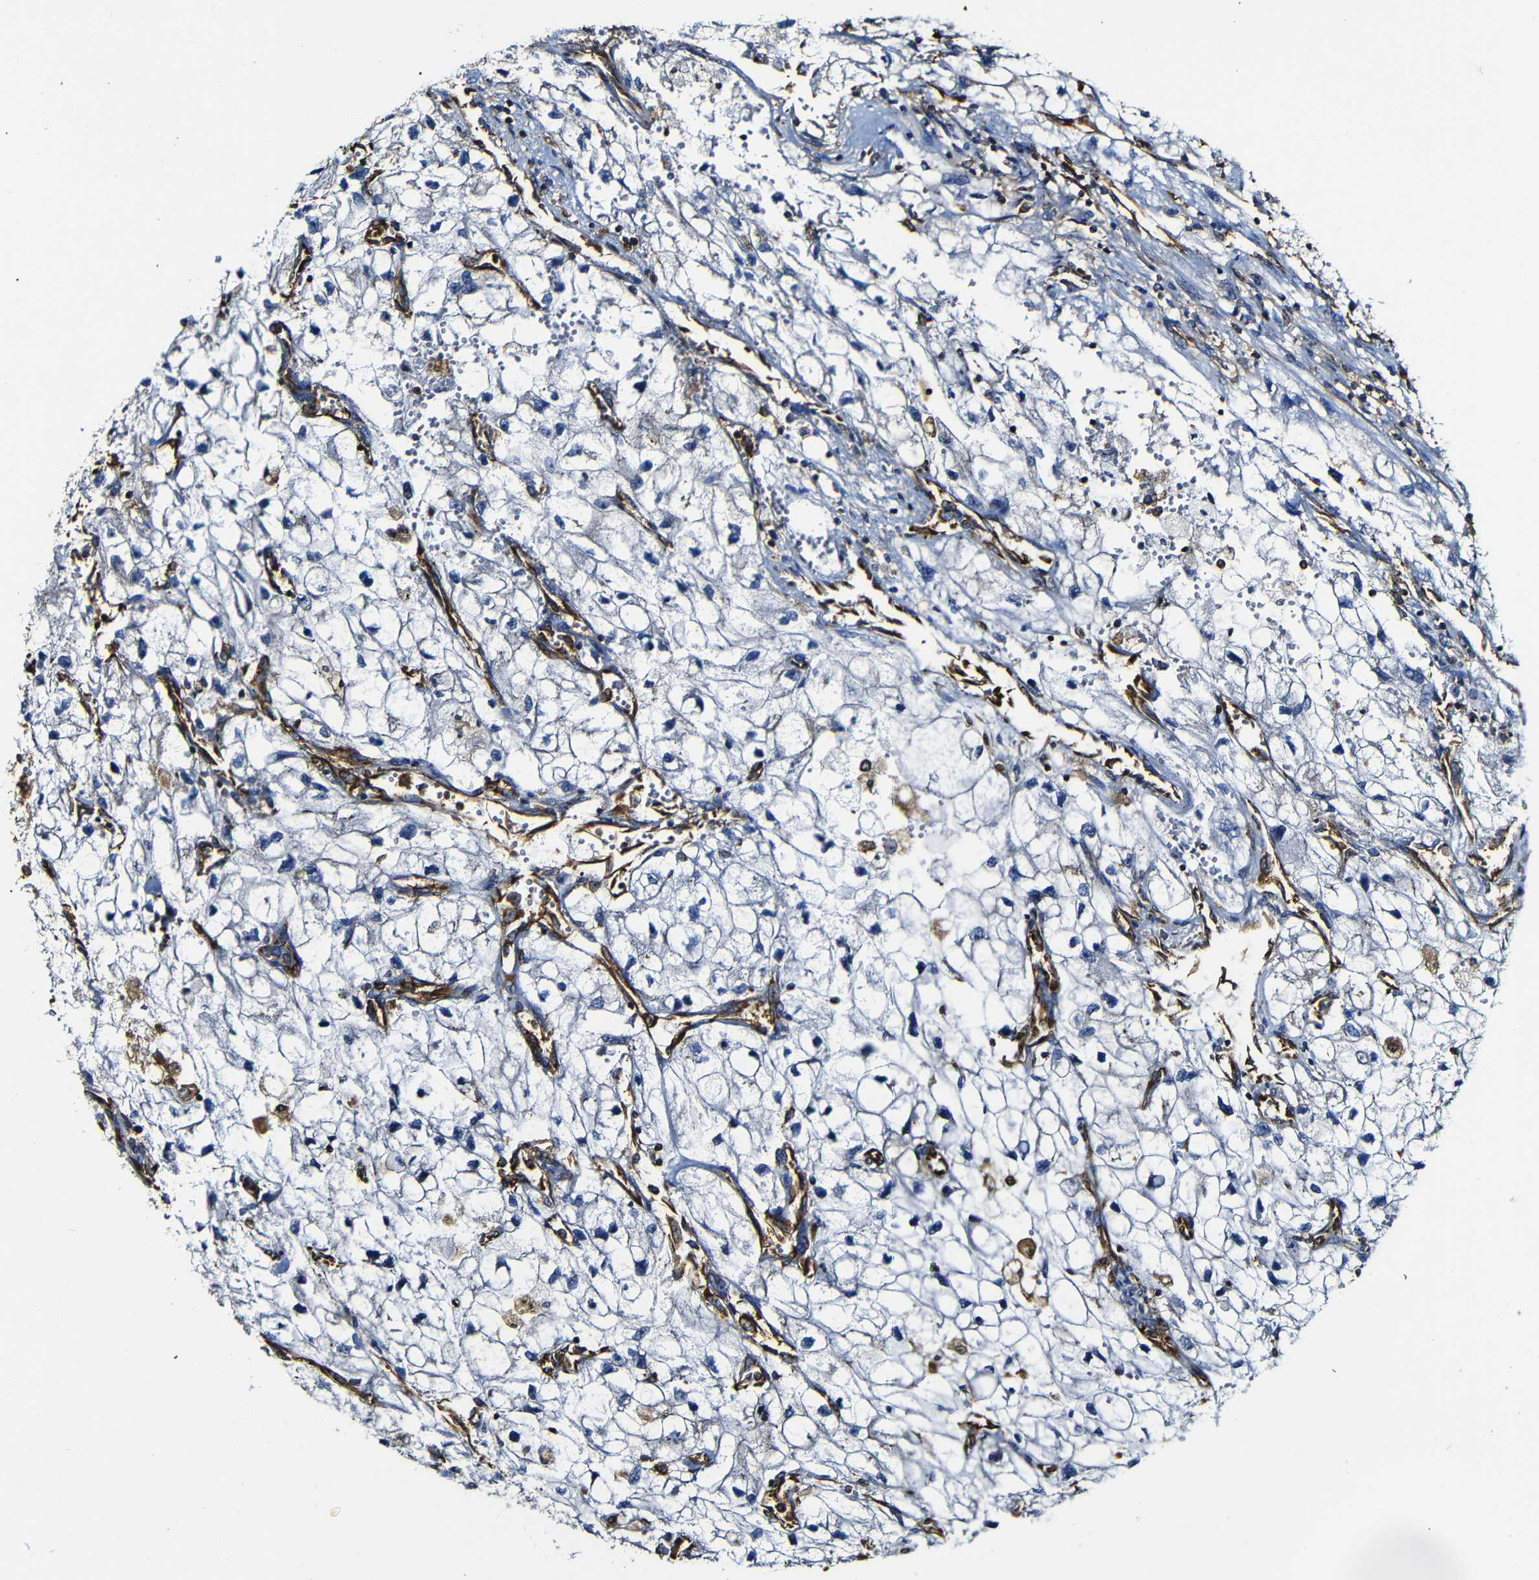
{"staining": {"intensity": "negative", "quantity": "none", "location": "none"}, "tissue": "renal cancer", "cell_type": "Tumor cells", "image_type": "cancer", "snomed": [{"axis": "morphology", "description": "Adenocarcinoma, NOS"}, {"axis": "topography", "description": "Kidney"}], "caption": "Immunohistochemistry micrograph of neoplastic tissue: renal cancer (adenocarcinoma) stained with DAB (3,3'-diaminobenzidine) reveals no significant protein staining in tumor cells.", "gene": "MSN", "patient": {"sex": "female", "age": 70}}